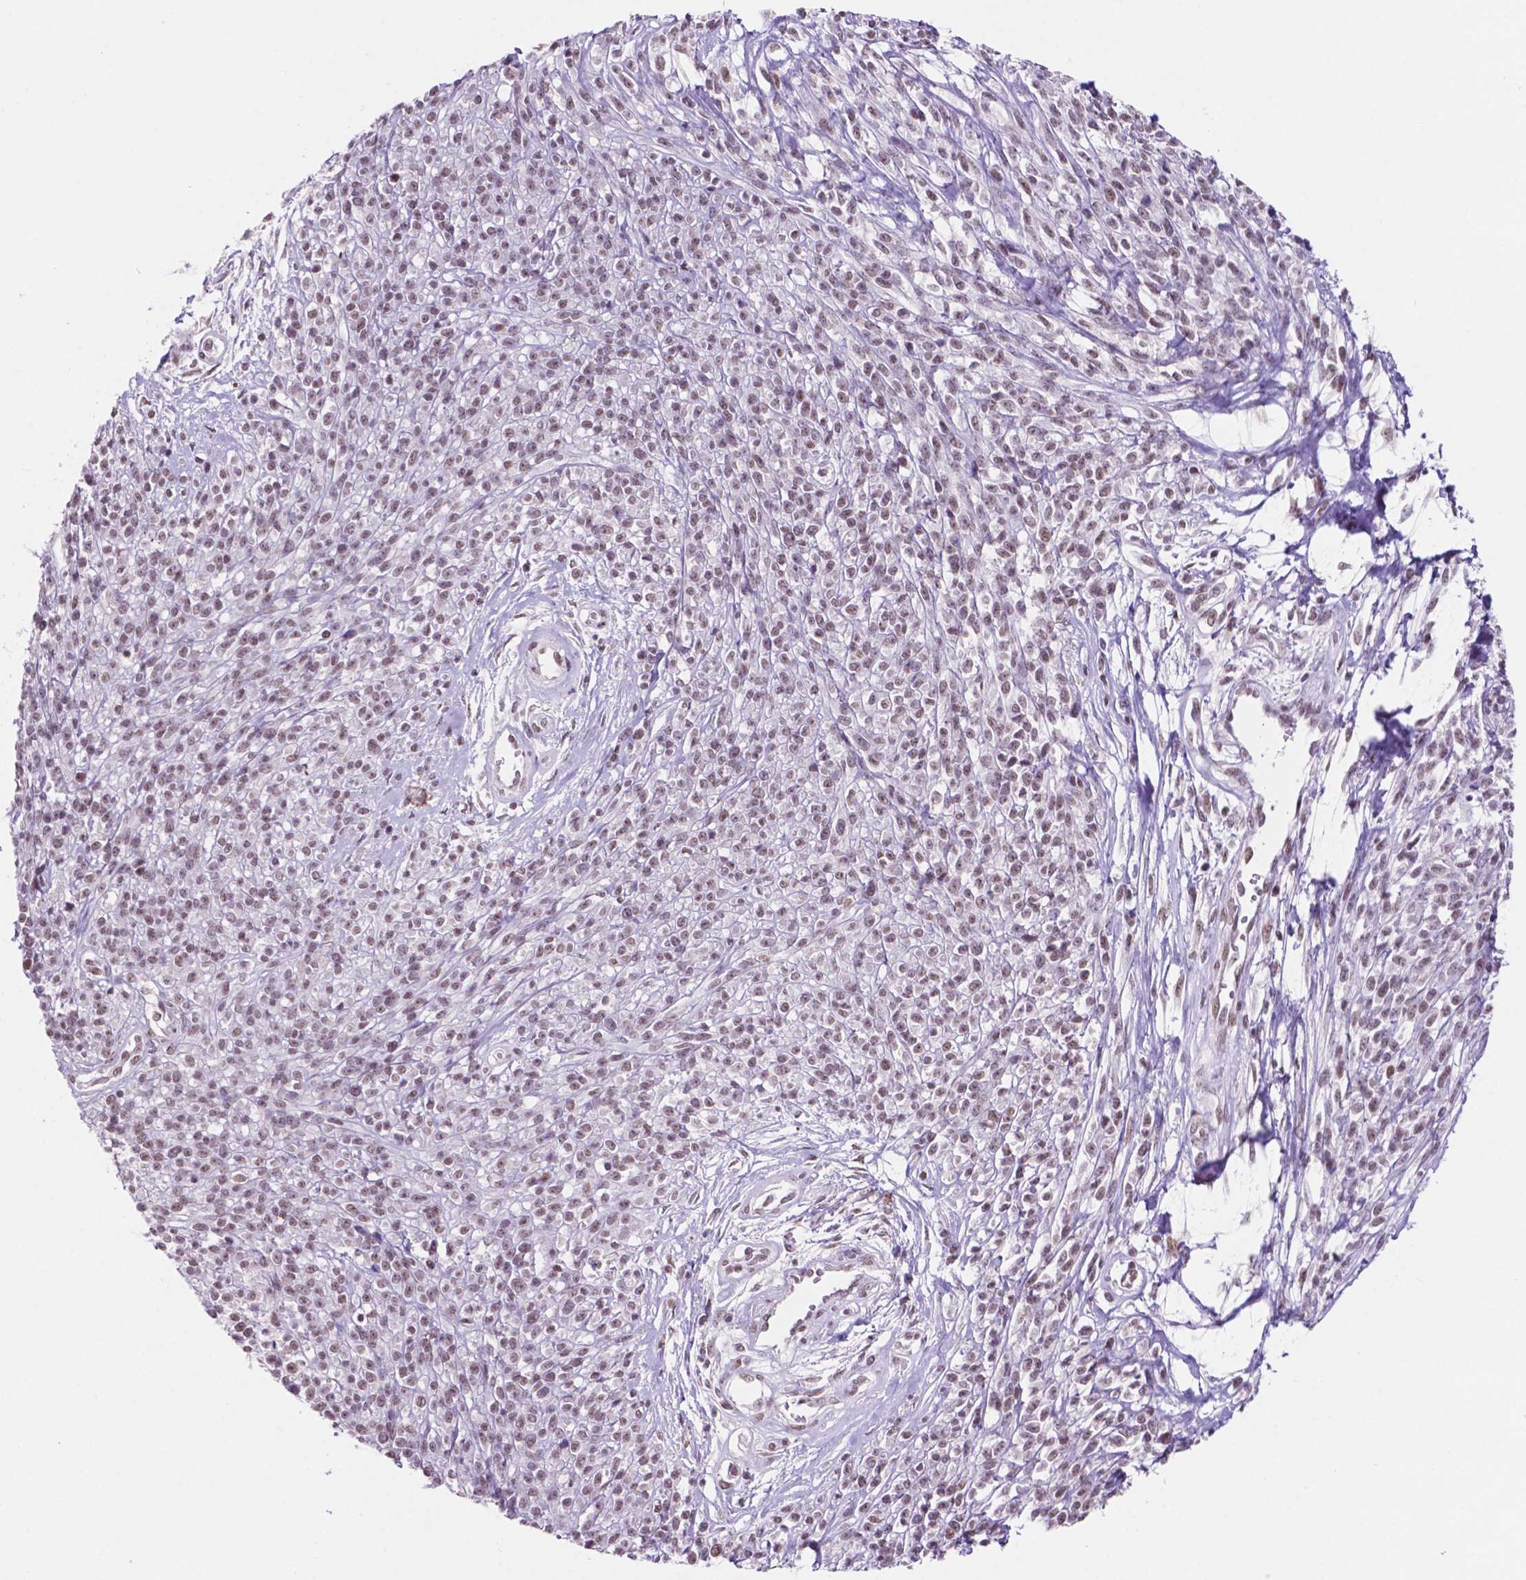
{"staining": {"intensity": "moderate", "quantity": ">75%", "location": "nuclear"}, "tissue": "melanoma", "cell_type": "Tumor cells", "image_type": "cancer", "snomed": [{"axis": "morphology", "description": "Malignant melanoma, NOS"}, {"axis": "topography", "description": "Skin"}, {"axis": "topography", "description": "Skin of trunk"}], "caption": "DAB immunohistochemical staining of human melanoma shows moderate nuclear protein staining in about >75% of tumor cells.", "gene": "NCOR1", "patient": {"sex": "male", "age": 74}}